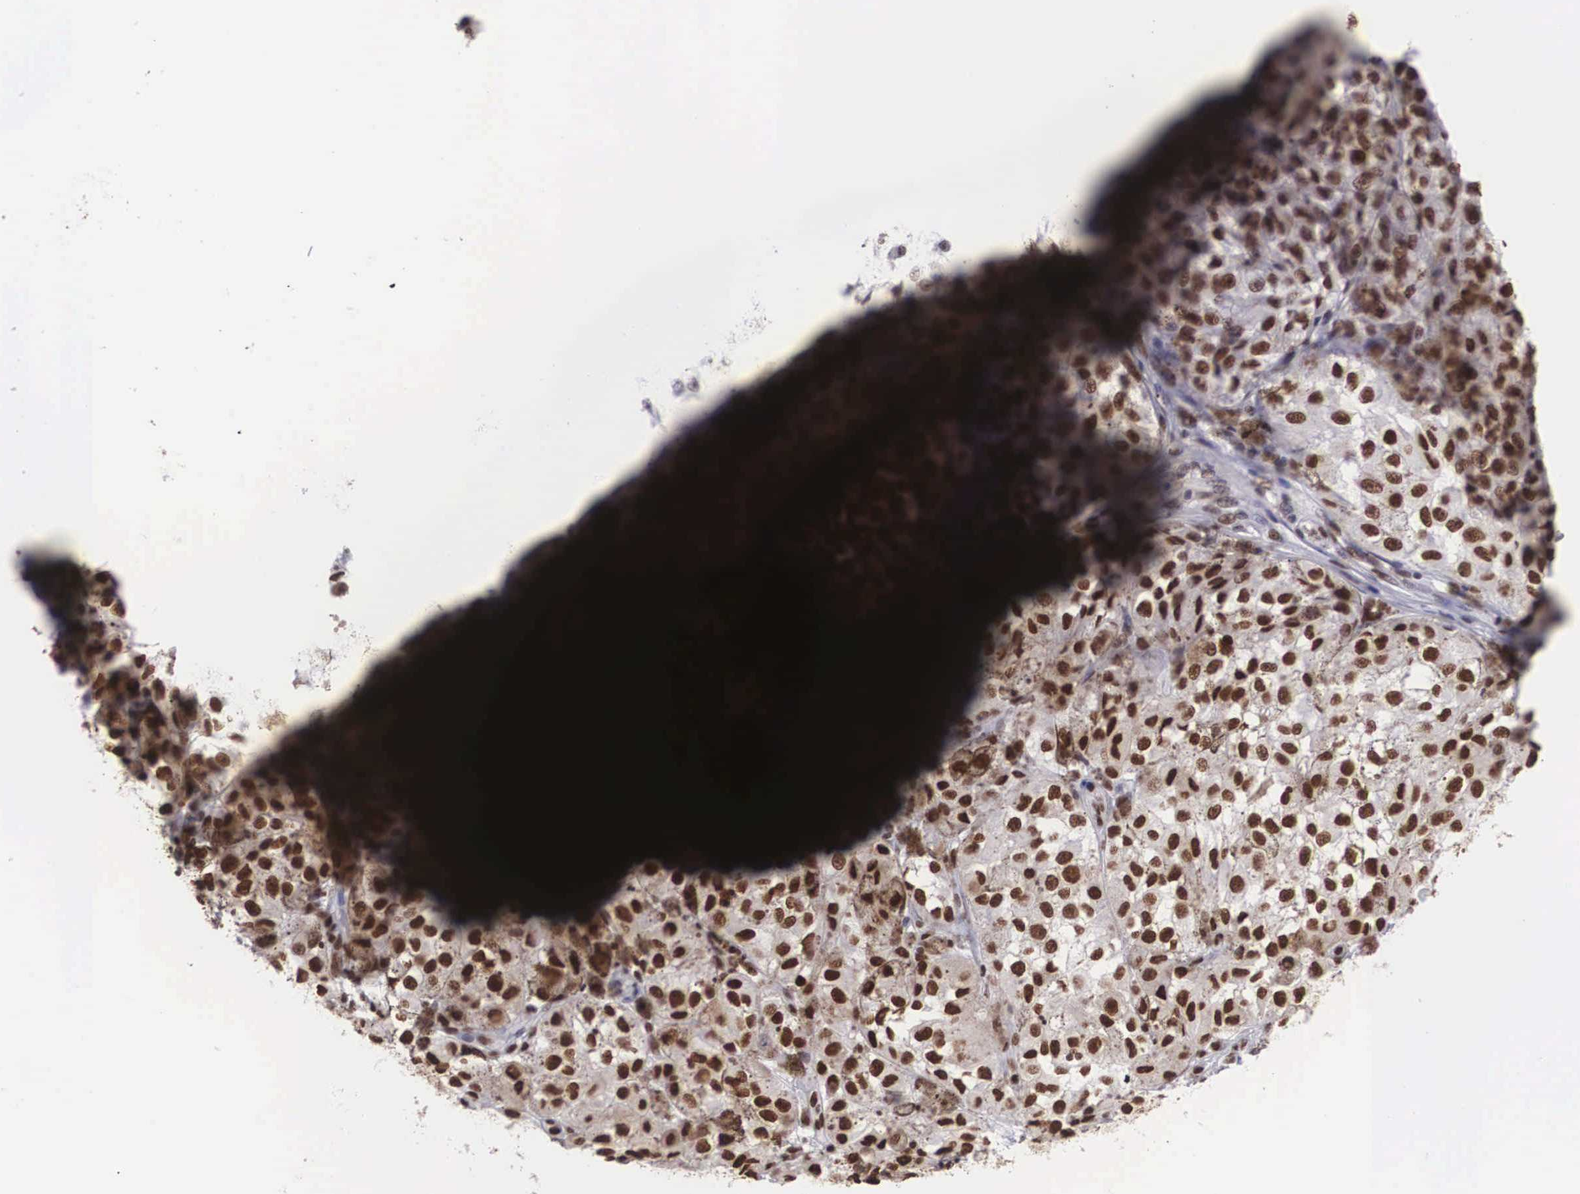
{"staining": {"intensity": "strong", "quantity": ">75%", "location": "nuclear"}, "tissue": "melanoma", "cell_type": "Tumor cells", "image_type": "cancer", "snomed": [{"axis": "morphology", "description": "Malignant melanoma, NOS"}, {"axis": "topography", "description": "Skin"}], "caption": "Protein expression analysis of human melanoma reveals strong nuclear expression in about >75% of tumor cells.", "gene": "CSTF2", "patient": {"sex": "male", "age": 67}}